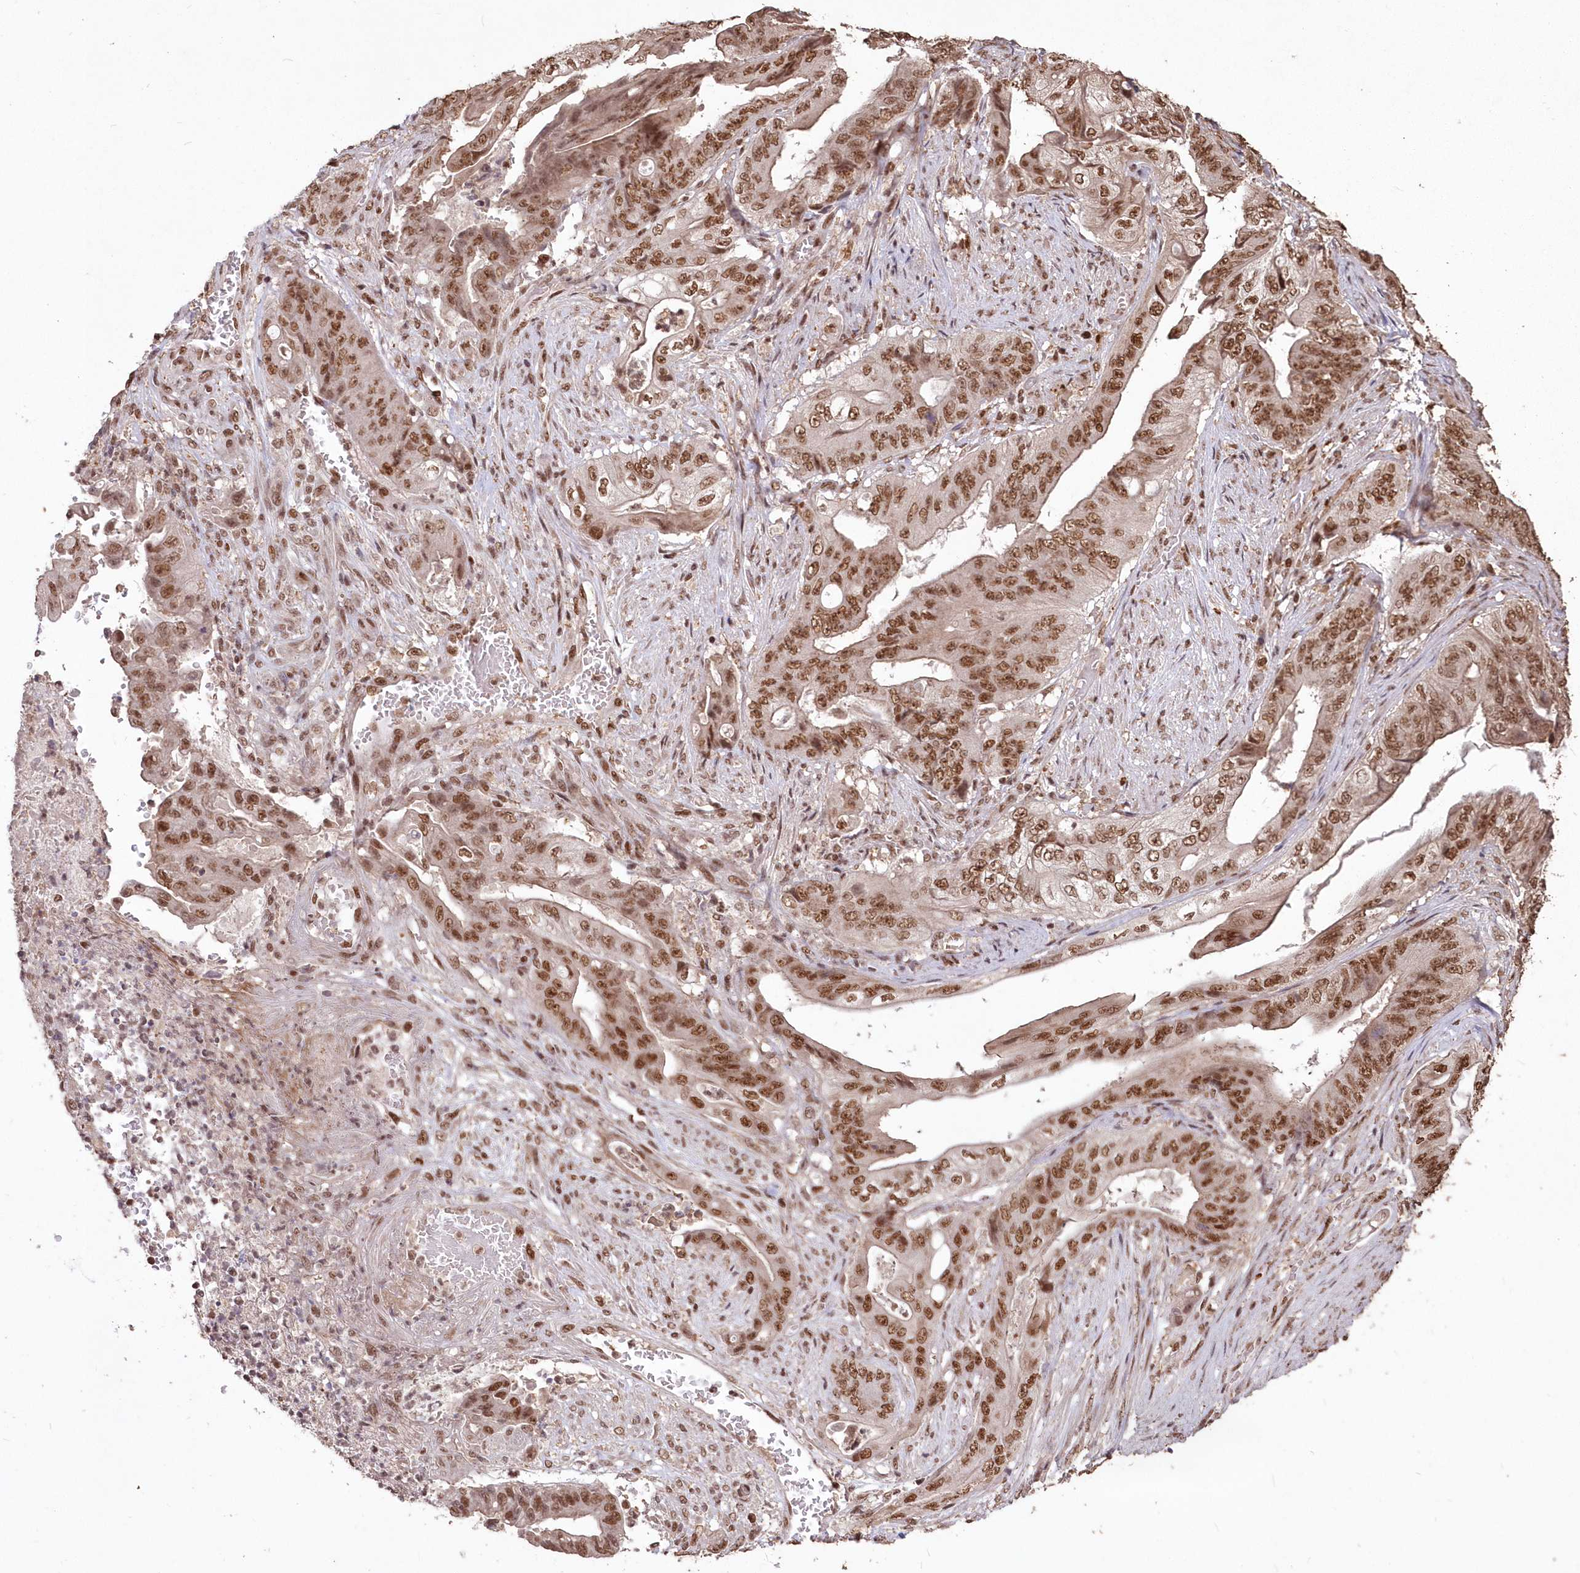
{"staining": {"intensity": "moderate", "quantity": ">75%", "location": "nuclear"}, "tissue": "stomach cancer", "cell_type": "Tumor cells", "image_type": "cancer", "snomed": [{"axis": "morphology", "description": "Adenocarcinoma, NOS"}, {"axis": "topography", "description": "Stomach"}], "caption": "Brown immunohistochemical staining in human stomach adenocarcinoma reveals moderate nuclear positivity in about >75% of tumor cells.", "gene": "PDS5A", "patient": {"sex": "female", "age": 73}}